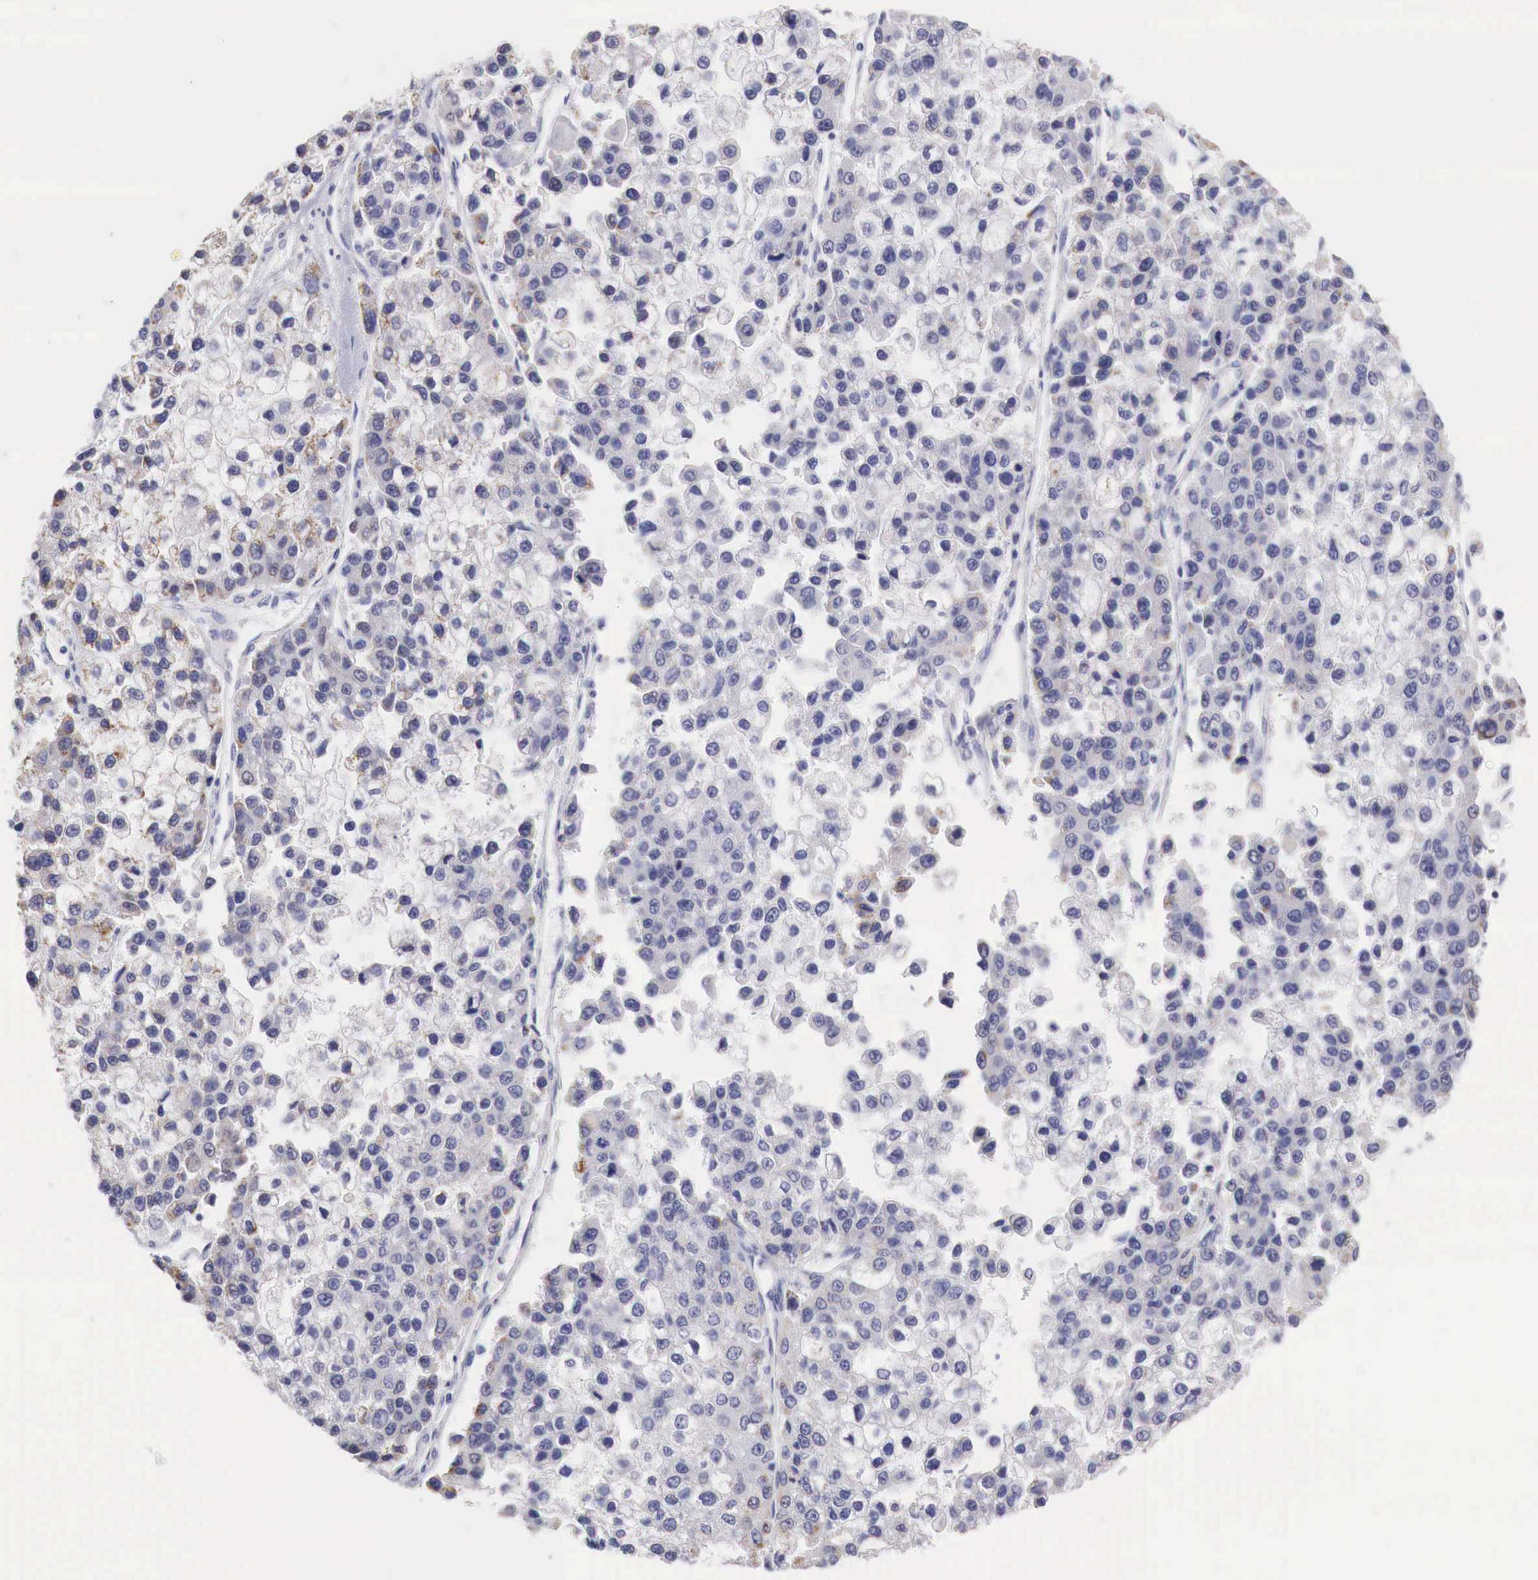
{"staining": {"intensity": "negative", "quantity": "none", "location": "none"}, "tissue": "liver cancer", "cell_type": "Tumor cells", "image_type": "cancer", "snomed": [{"axis": "morphology", "description": "Carcinoma, Hepatocellular, NOS"}, {"axis": "topography", "description": "Liver"}], "caption": "DAB (3,3'-diaminobenzidine) immunohistochemical staining of liver hepatocellular carcinoma demonstrates no significant positivity in tumor cells.", "gene": "TRIM13", "patient": {"sex": "female", "age": 66}}